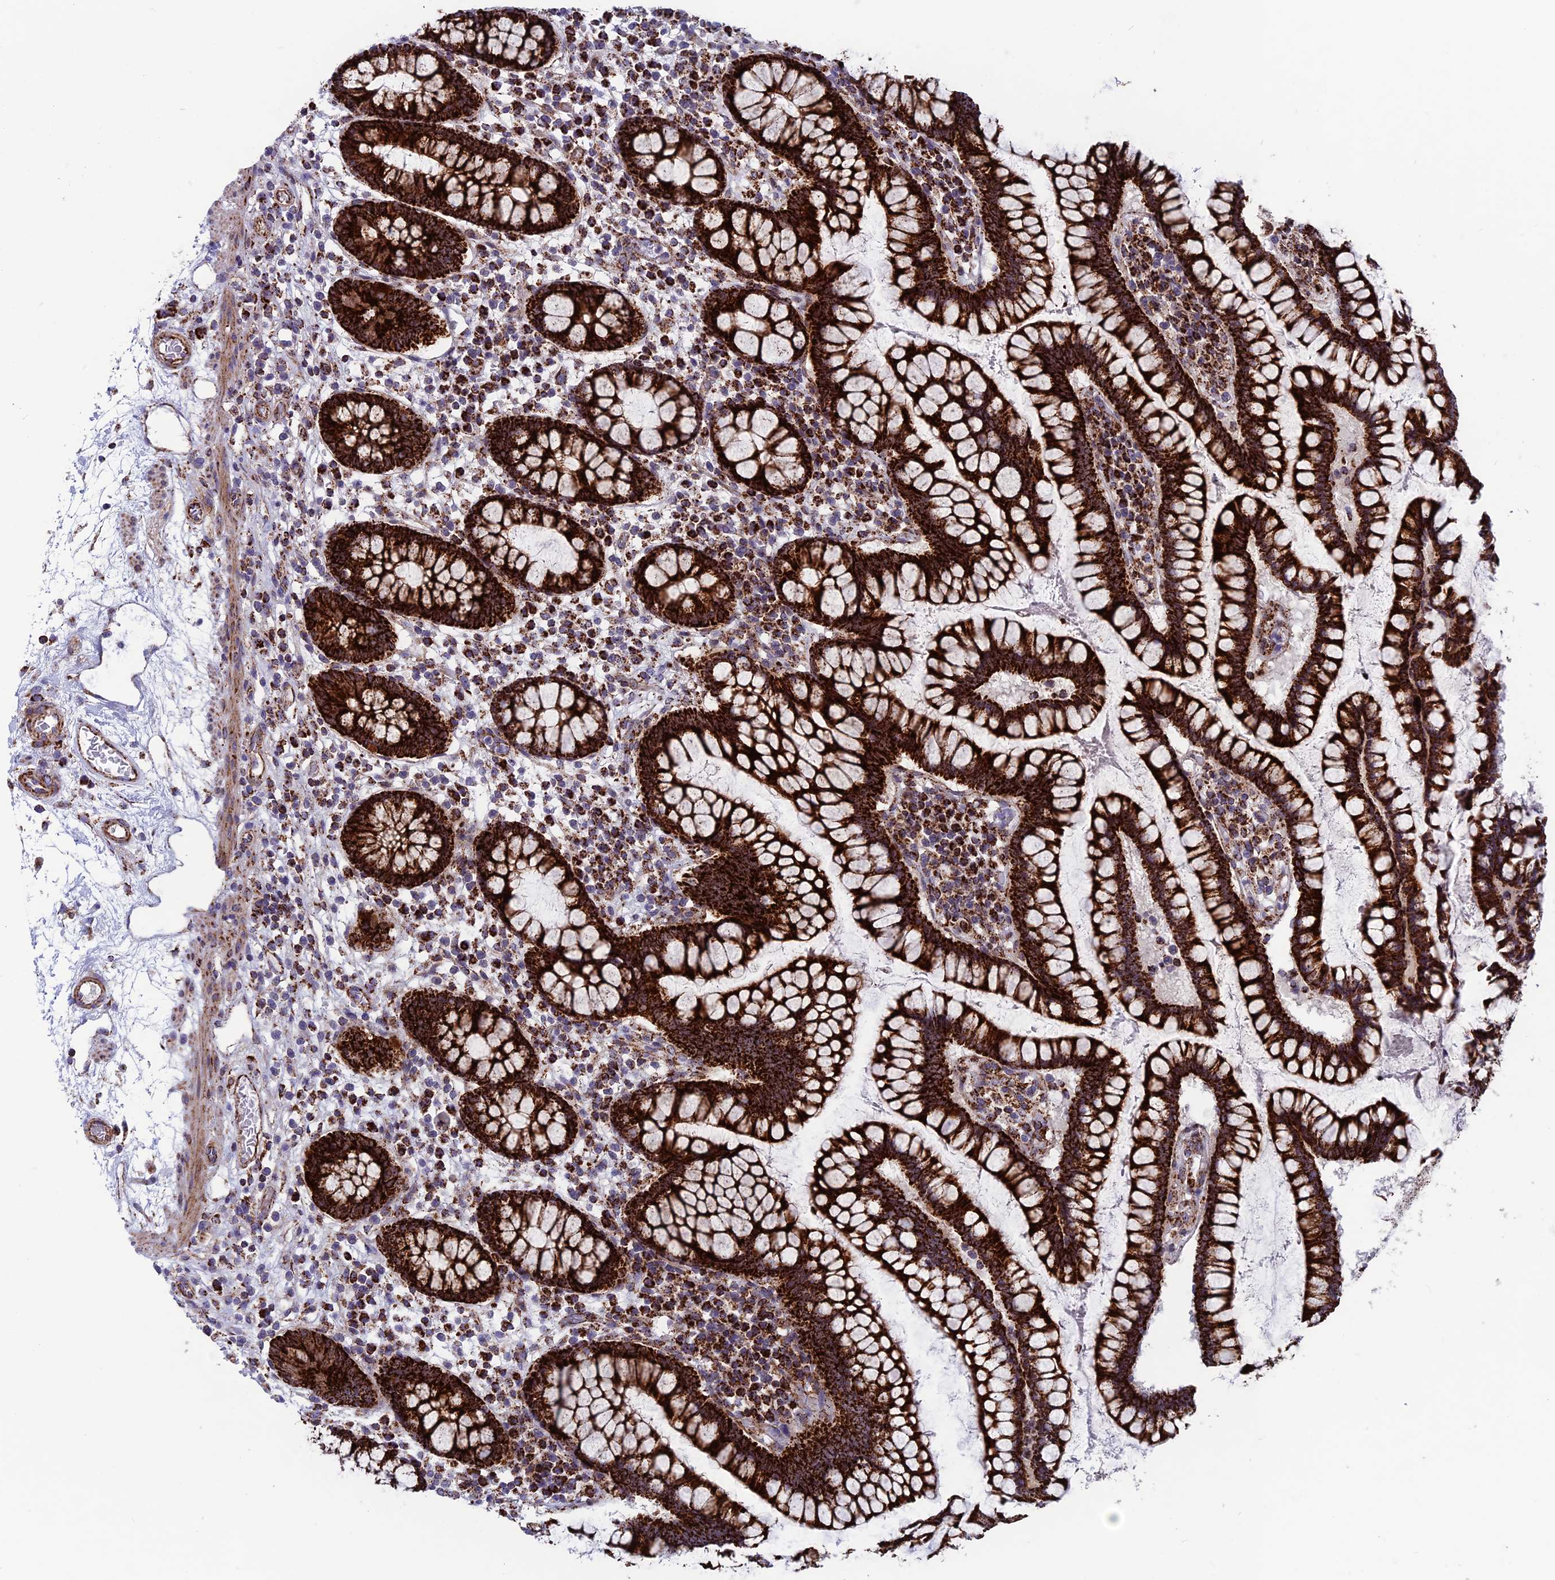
{"staining": {"intensity": "moderate", "quantity": ">75%", "location": "cytoplasmic/membranous"}, "tissue": "colon", "cell_type": "Endothelial cells", "image_type": "normal", "snomed": [{"axis": "morphology", "description": "Normal tissue, NOS"}, {"axis": "topography", "description": "Colon"}], "caption": "The photomicrograph exhibits immunohistochemical staining of benign colon. There is moderate cytoplasmic/membranous staining is present in approximately >75% of endothelial cells. Using DAB (3,3'-diaminobenzidine) (brown) and hematoxylin (blue) stains, captured at high magnification using brightfield microscopy.", "gene": "MRPS18B", "patient": {"sex": "female", "age": 79}}